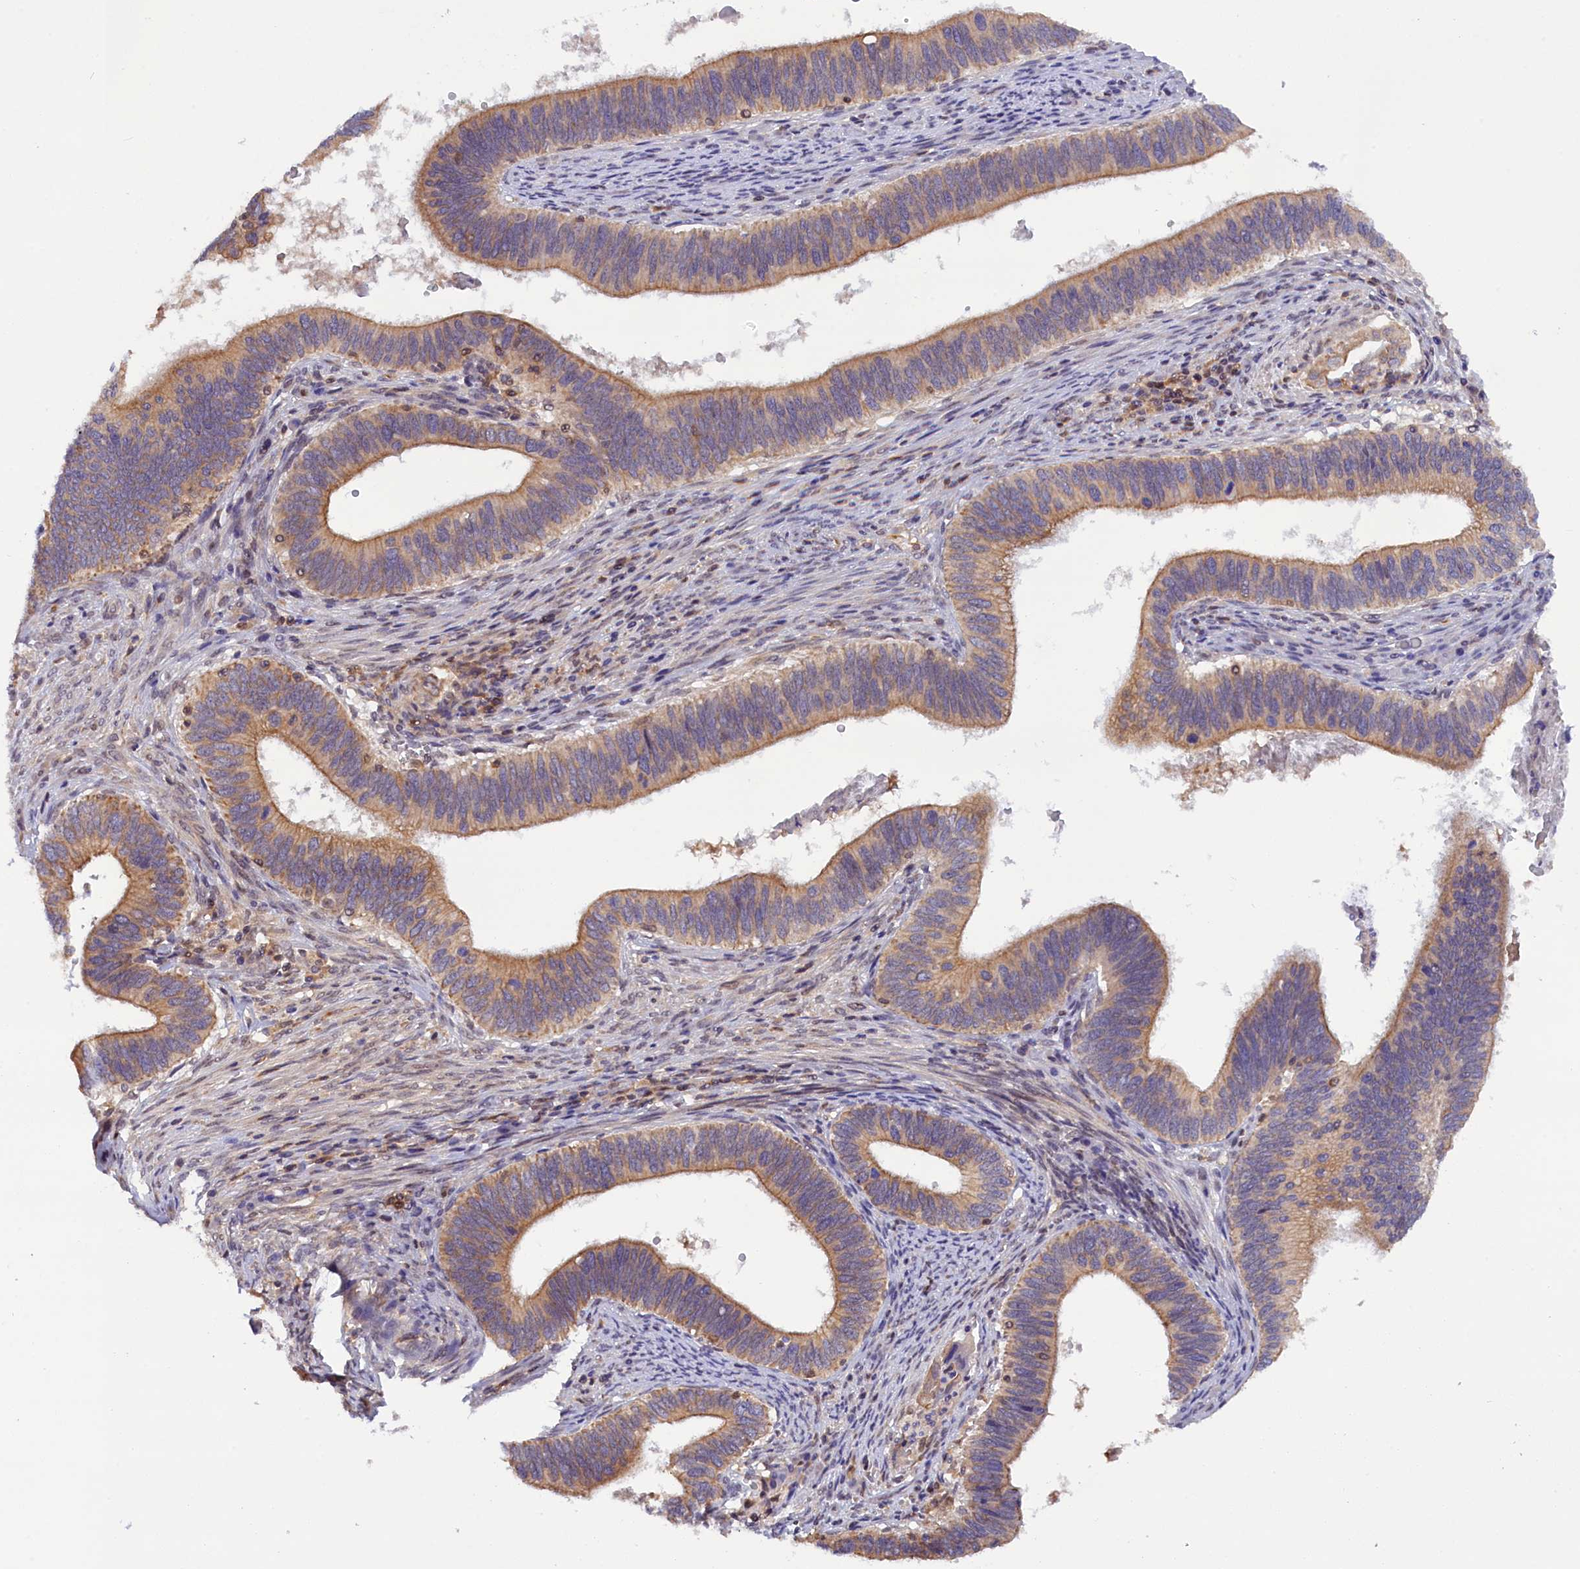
{"staining": {"intensity": "moderate", "quantity": ">75%", "location": "cytoplasmic/membranous"}, "tissue": "cervical cancer", "cell_type": "Tumor cells", "image_type": "cancer", "snomed": [{"axis": "morphology", "description": "Adenocarcinoma, NOS"}, {"axis": "topography", "description": "Cervix"}], "caption": "This micrograph exhibits cervical adenocarcinoma stained with IHC to label a protein in brown. The cytoplasmic/membranous of tumor cells show moderate positivity for the protein. Nuclei are counter-stained blue.", "gene": "TBCB", "patient": {"sex": "female", "age": 42}}